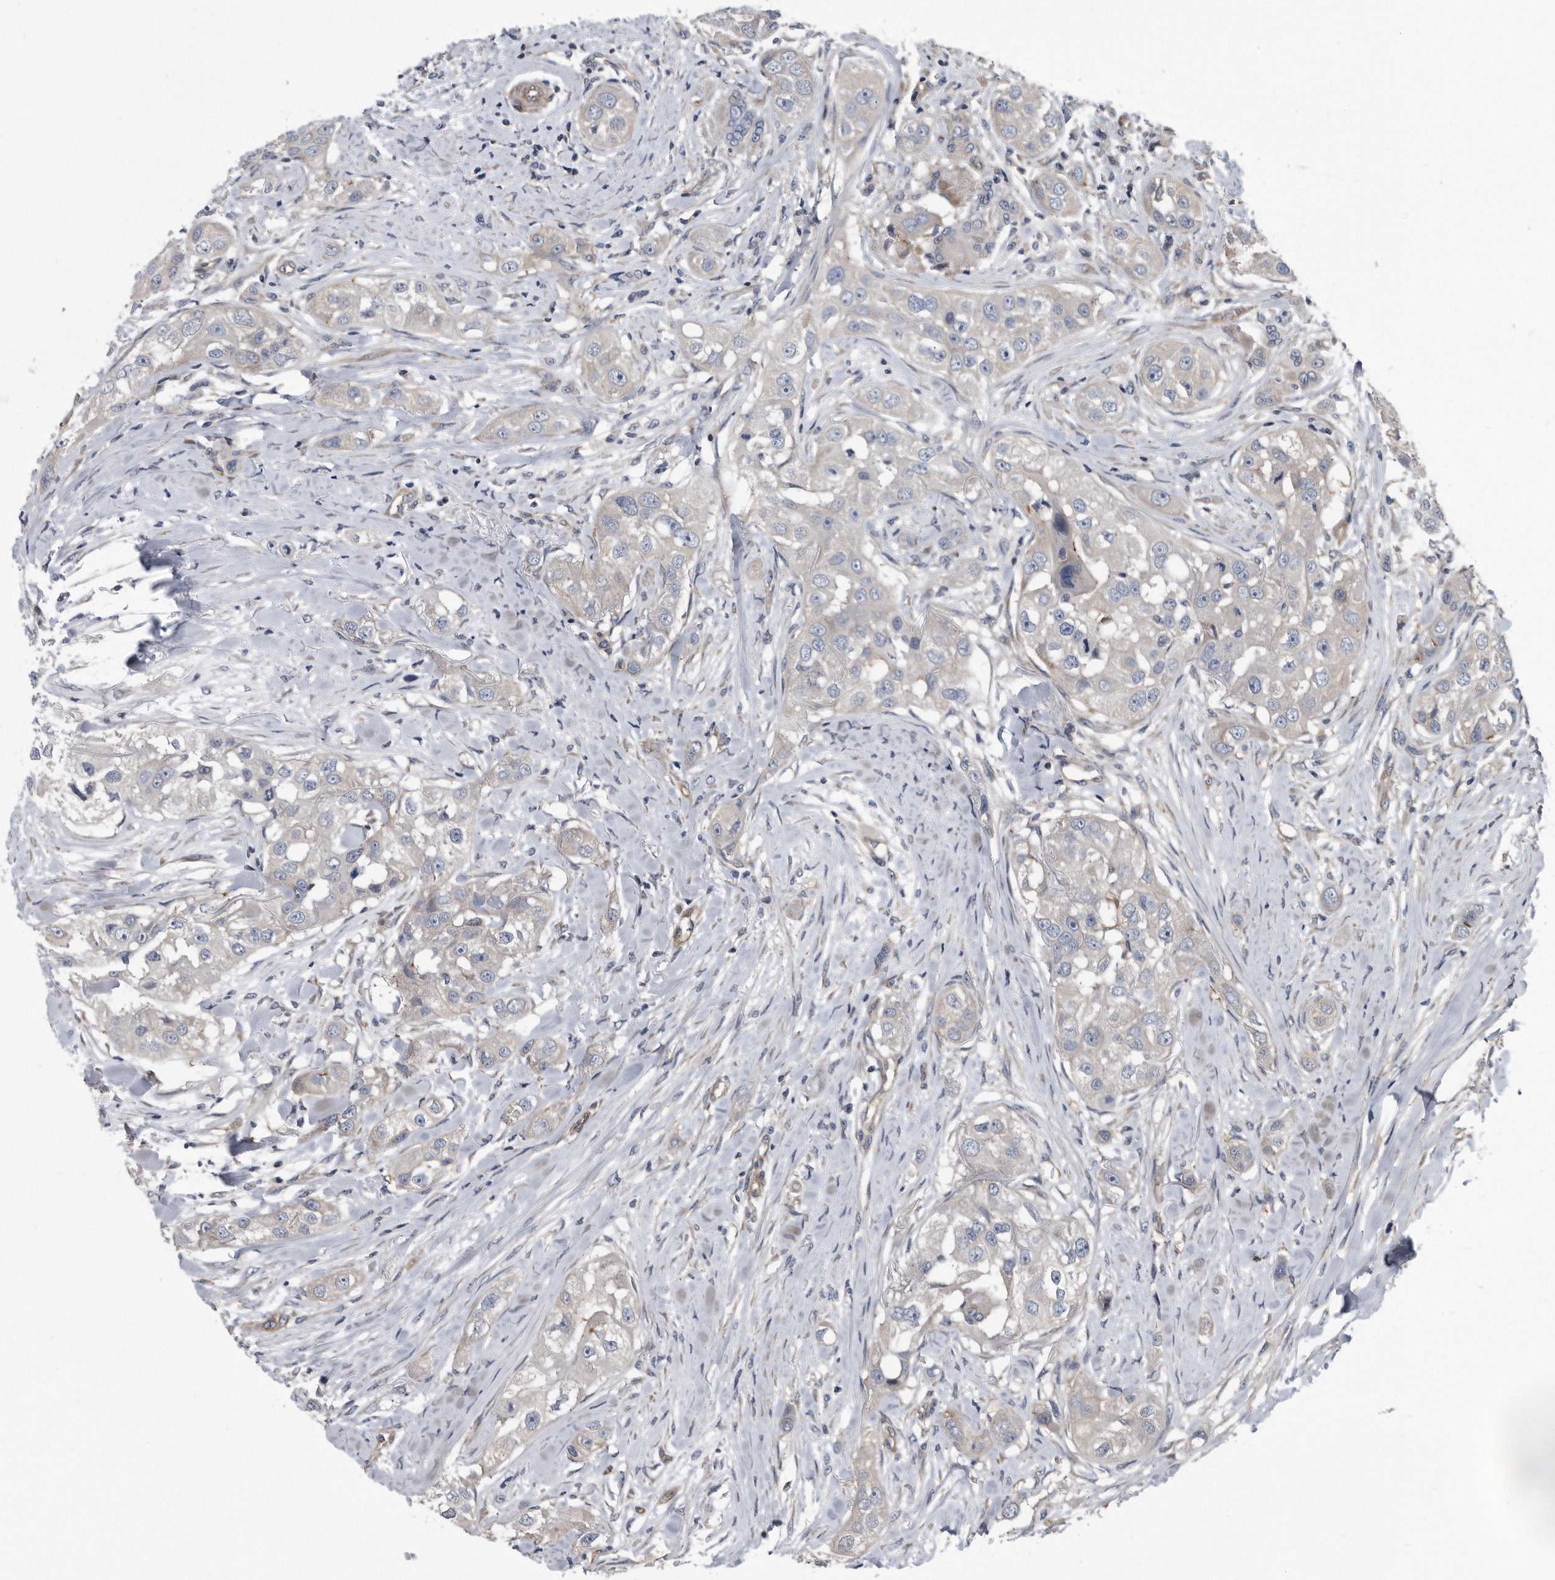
{"staining": {"intensity": "negative", "quantity": "none", "location": "none"}, "tissue": "head and neck cancer", "cell_type": "Tumor cells", "image_type": "cancer", "snomed": [{"axis": "morphology", "description": "Normal tissue, NOS"}, {"axis": "morphology", "description": "Squamous cell carcinoma, NOS"}, {"axis": "topography", "description": "Skeletal muscle"}, {"axis": "topography", "description": "Head-Neck"}], "caption": "Head and neck cancer (squamous cell carcinoma) stained for a protein using immunohistochemistry (IHC) demonstrates no staining tumor cells.", "gene": "ARMCX1", "patient": {"sex": "male", "age": 51}}